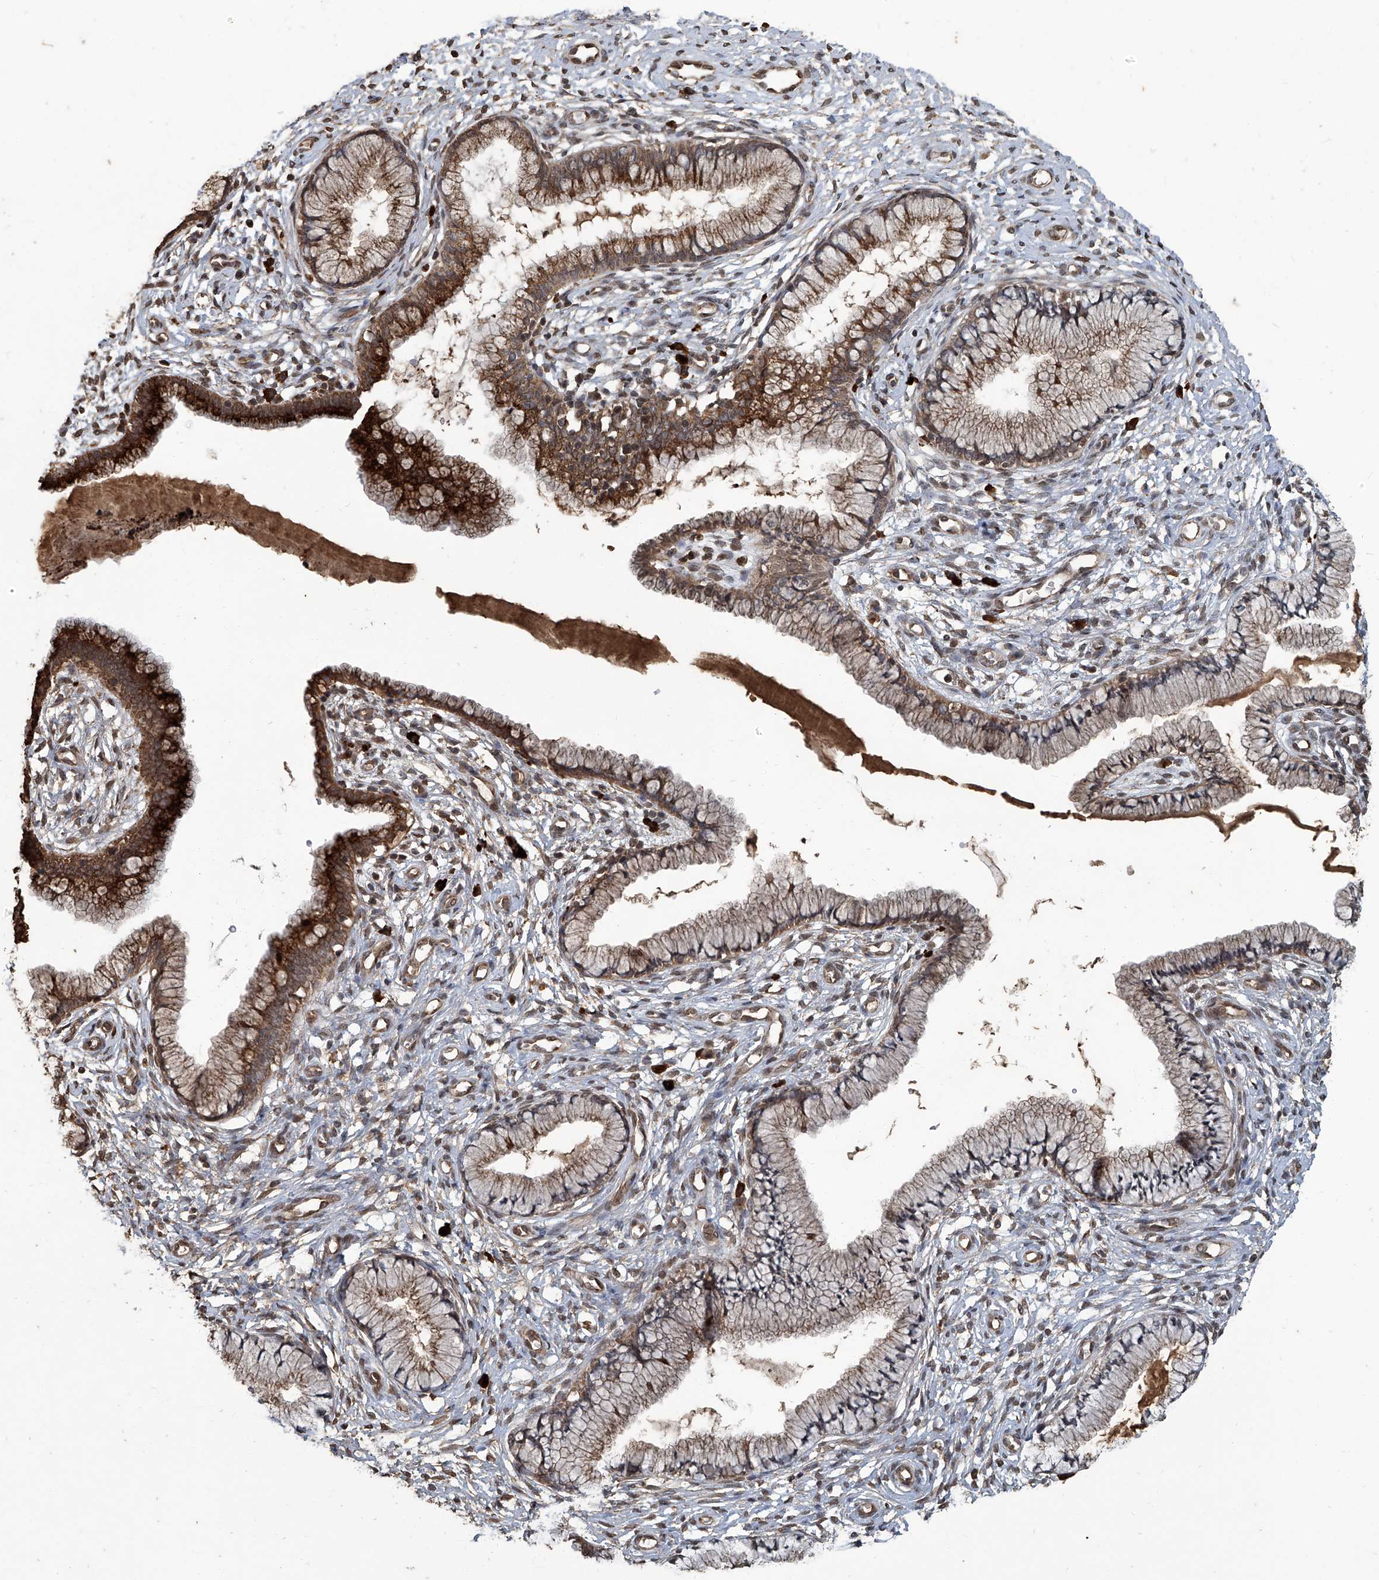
{"staining": {"intensity": "strong", "quantity": "25%-75%", "location": "cytoplasmic/membranous"}, "tissue": "cervix", "cell_type": "Glandular cells", "image_type": "normal", "snomed": [{"axis": "morphology", "description": "Normal tissue, NOS"}, {"axis": "topography", "description": "Cervix"}], "caption": "A high-resolution histopathology image shows immunohistochemistry (IHC) staining of unremarkable cervix, which shows strong cytoplasmic/membranous positivity in about 25%-75% of glandular cells.", "gene": "GPR132", "patient": {"sex": "female", "age": 36}}